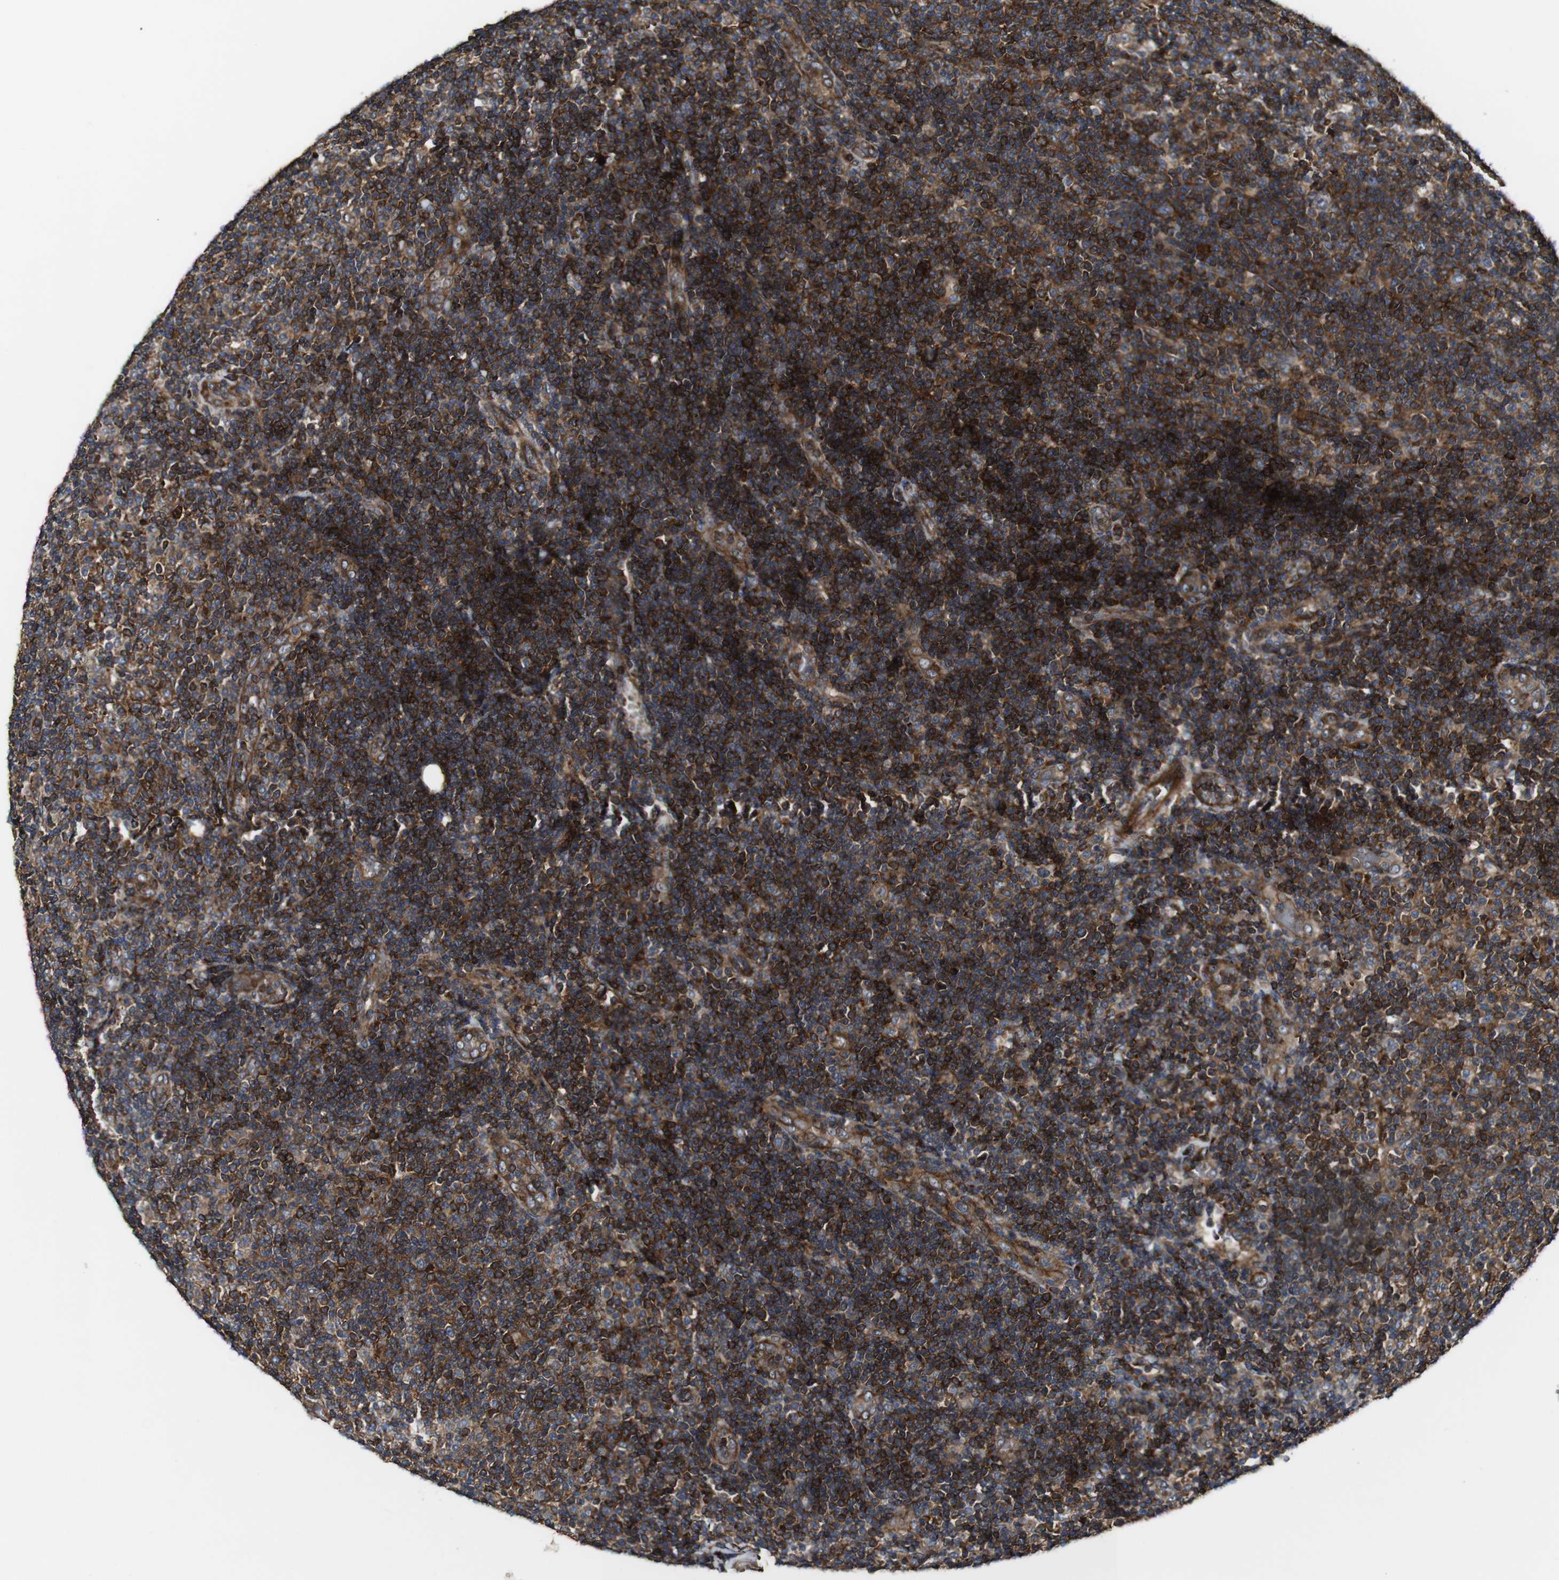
{"staining": {"intensity": "strong", "quantity": "25%-75%", "location": "cytoplasmic/membranous"}, "tissue": "lymphoma", "cell_type": "Tumor cells", "image_type": "cancer", "snomed": [{"axis": "morphology", "description": "Malignant lymphoma, non-Hodgkin's type, Low grade"}, {"axis": "topography", "description": "Lymph node"}], "caption": "This is an image of immunohistochemistry (IHC) staining of malignant lymphoma, non-Hodgkin's type (low-grade), which shows strong positivity in the cytoplasmic/membranous of tumor cells.", "gene": "TNIK", "patient": {"sex": "male", "age": 83}}